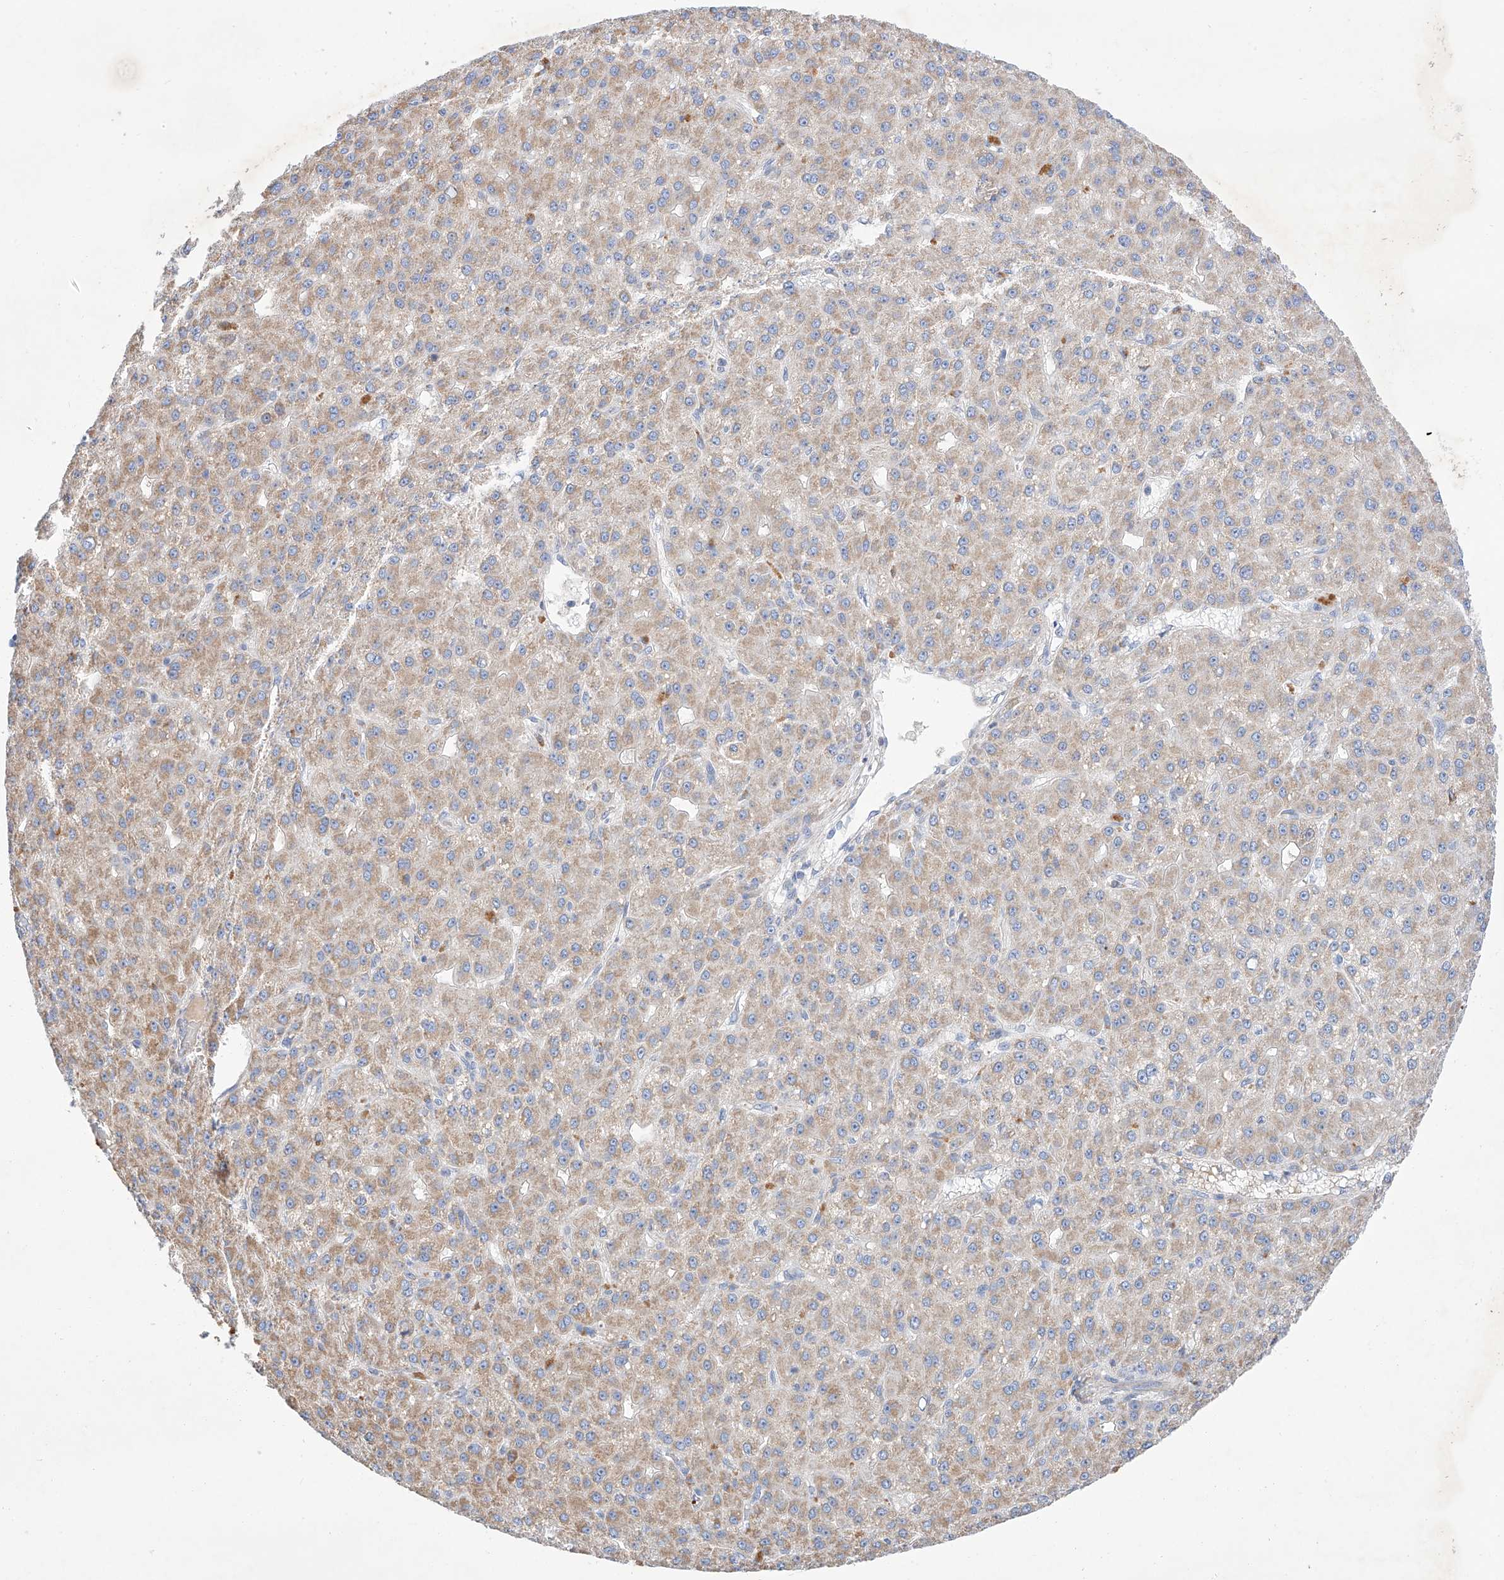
{"staining": {"intensity": "weak", "quantity": "25%-75%", "location": "cytoplasmic/membranous"}, "tissue": "liver cancer", "cell_type": "Tumor cells", "image_type": "cancer", "snomed": [{"axis": "morphology", "description": "Carcinoma, Hepatocellular, NOS"}, {"axis": "topography", "description": "Liver"}], "caption": "Human liver hepatocellular carcinoma stained with a brown dye shows weak cytoplasmic/membranous positive expression in approximately 25%-75% of tumor cells.", "gene": "C6orf118", "patient": {"sex": "male", "age": 67}}